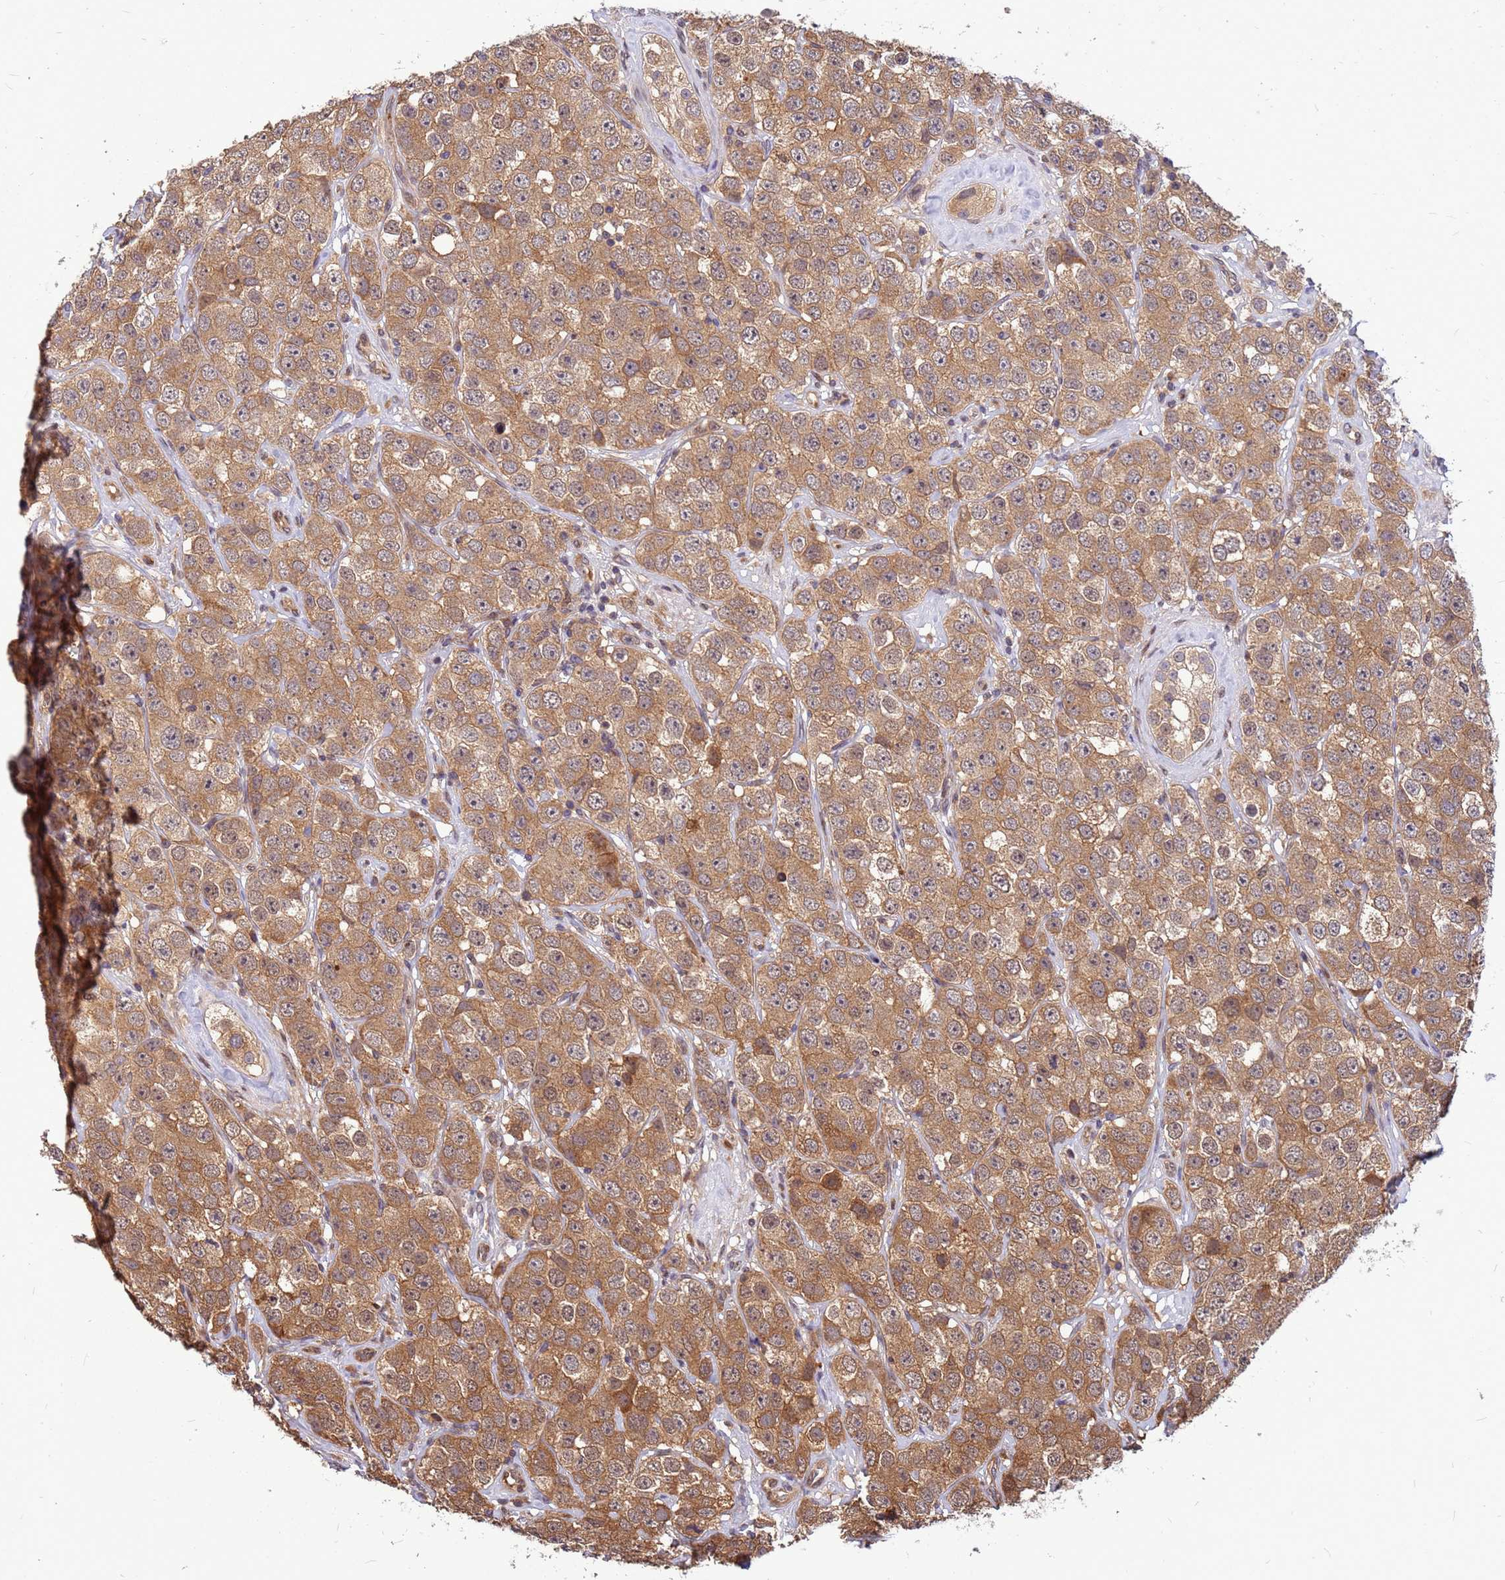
{"staining": {"intensity": "moderate", "quantity": ">75%", "location": "cytoplasmic/membranous"}, "tissue": "testis cancer", "cell_type": "Tumor cells", "image_type": "cancer", "snomed": [{"axis": "morphology", "description": "Seminoma, NOS"}, {"axis": "topography", "description": "Testis"}], "caption": "The photomicrograph demonstrates staining of seminoma (testis), revealing moderate cytoplasmic/membranous protein positivity (brown color) within tumor cells. (IHC, brightfield microscopy, high magnification).", "gene": "DUS4L", "patient": {"sex": "male", "age": 28}}